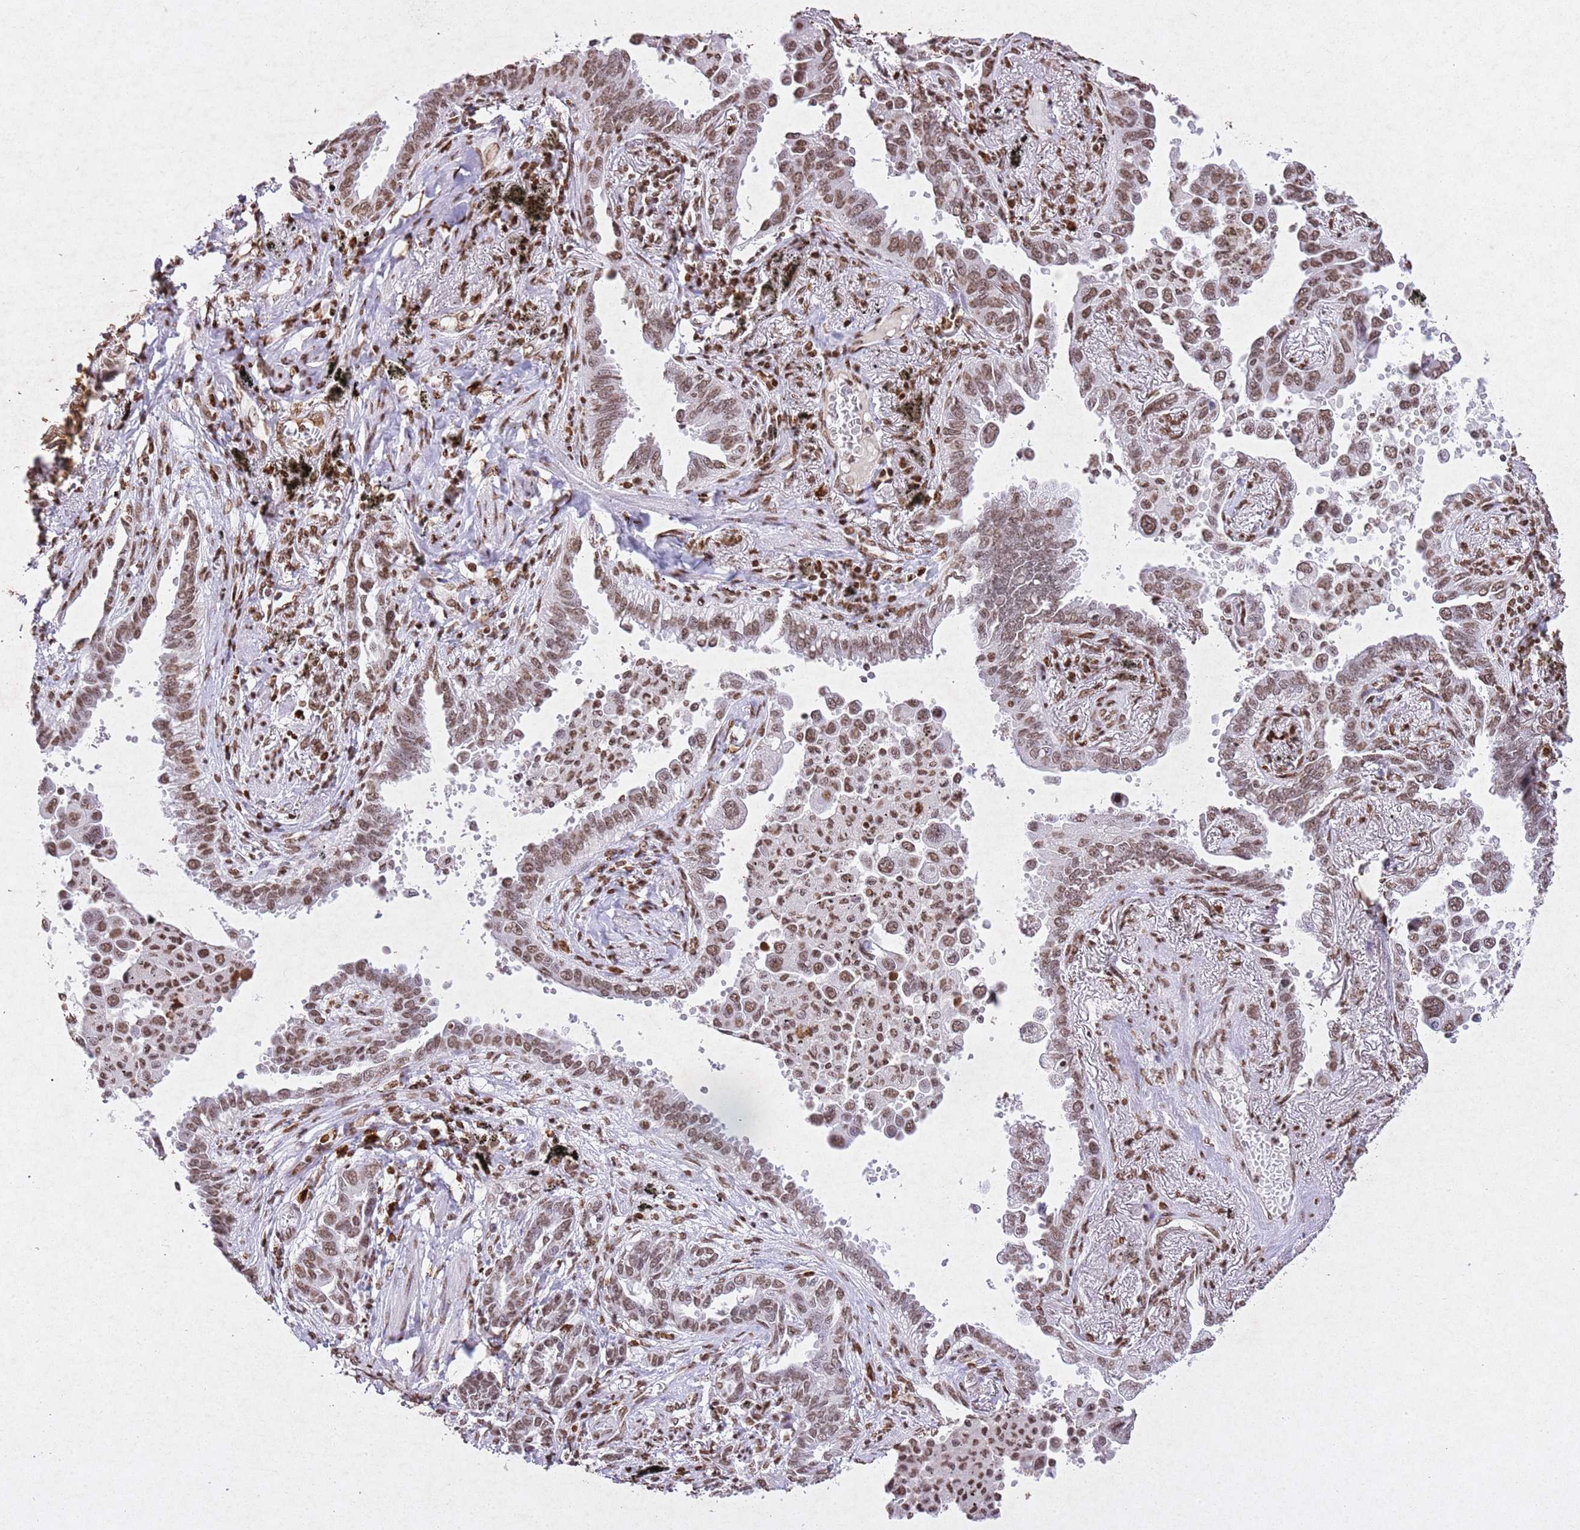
{"staining": {"intensity": "moderate", "quantity": ">75%", "location": "nuclear"}, "tissue": "lung cancer", "cell_type": "Tumor cells", "image_type": "cancer", "snomed": [{"axis": "morphology", "description": "Adenocarcinoma, NOS"}, {"axis": "topography", "description": "Lung"}], "caption": "Lung cancer stained with a brown dye shows moderate nuclear positive staining in about >75% of tumor cells.", "gene": "BMAL1", "patient": {"sex": "male", "age": 67}}